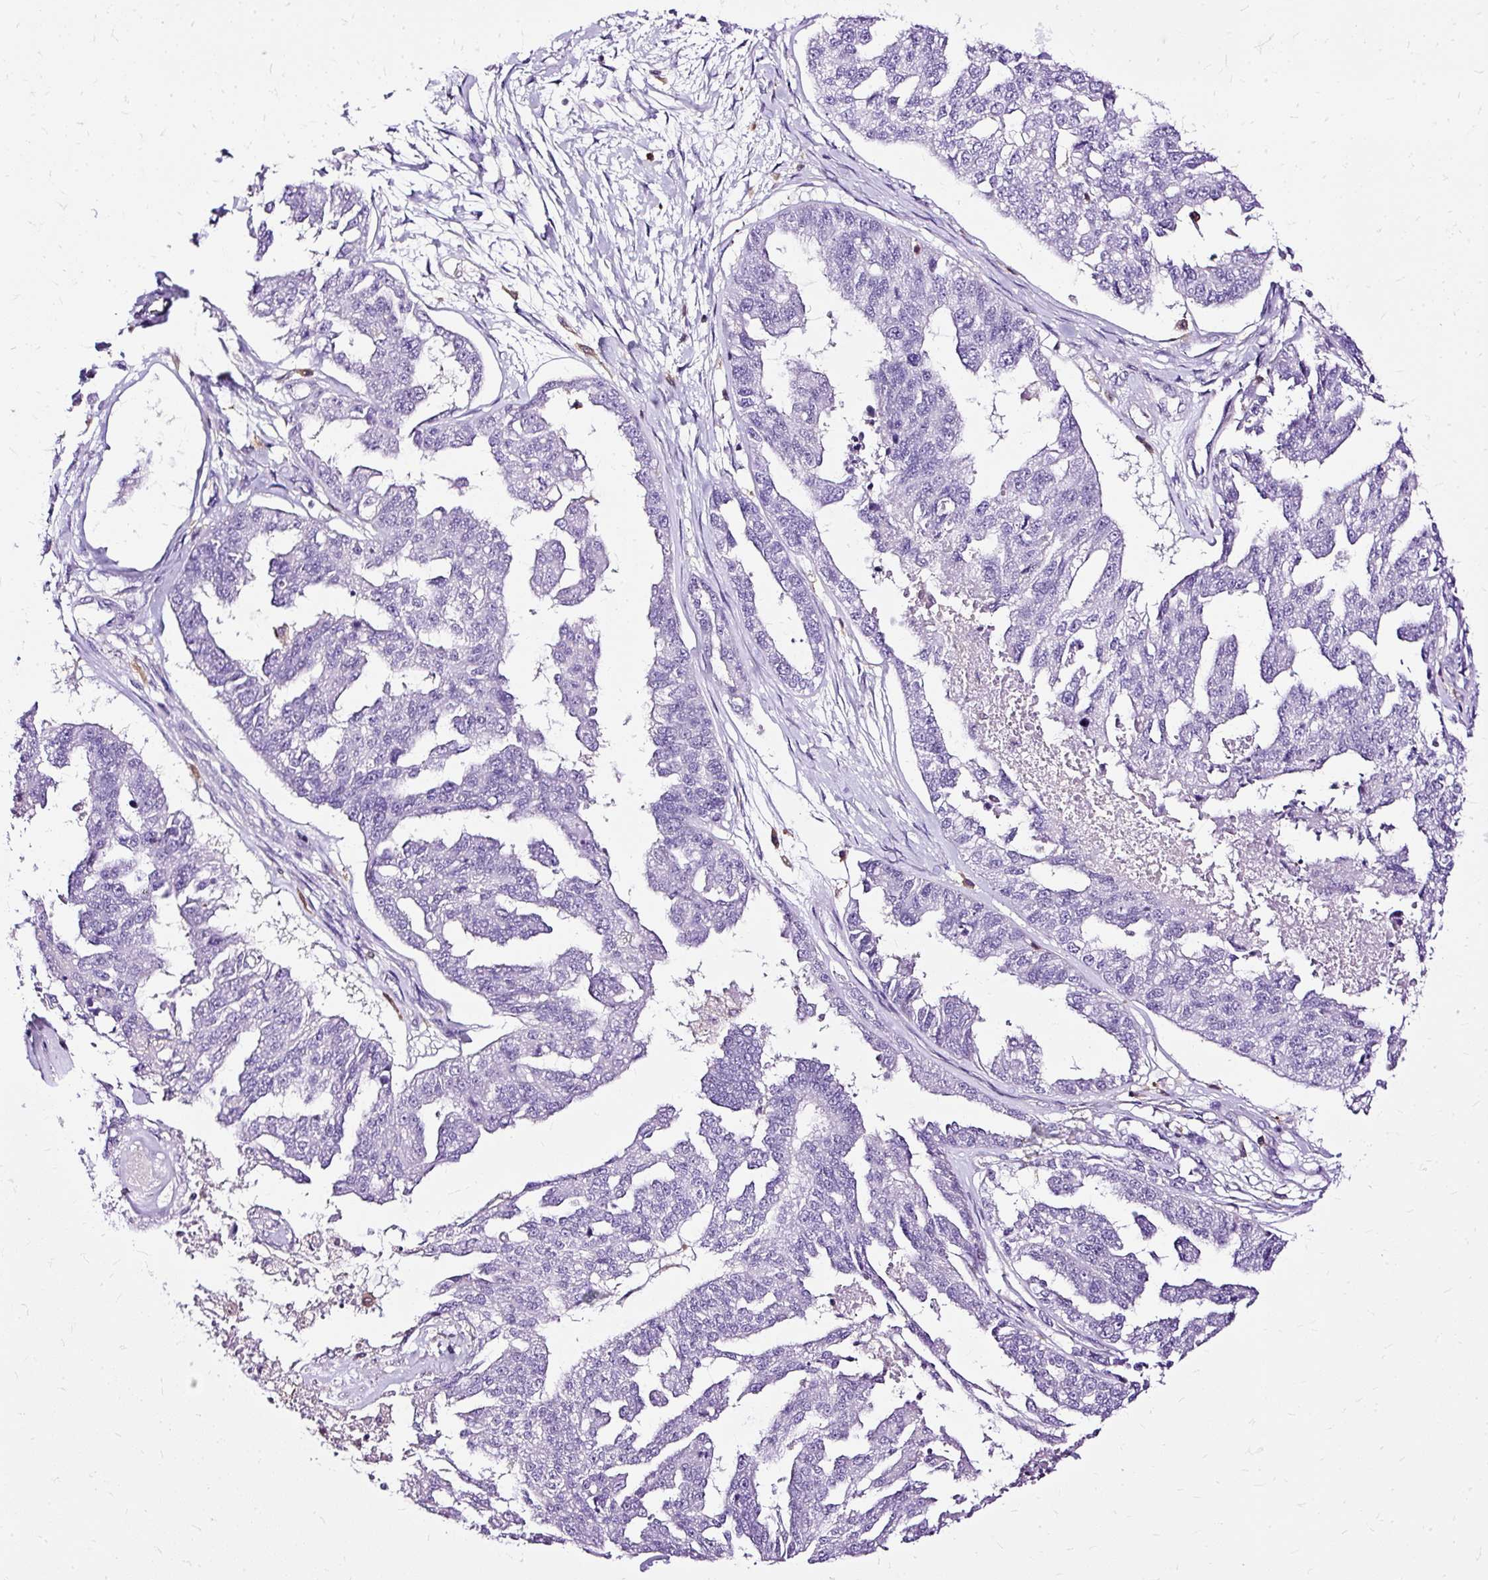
{"staining": {"intensity": "negative", "quantity": "none", "location": "none"}, "tissue": "ovarian cancer", "cell_type": "Tumor cells", "image_type": "cancer", "snomed": [{"axis": "morphology", "description": "Cystadenocarcinoma, serous, NOS"}, {"axis": "topography", "description": "Ovary"}], "caption": "Immunohistochemistry (IHC) of serous cystadenocarcinoma (ovarian) reveals no staining in tumor cells.", "gene": "TWF2", "patient": {"sex": "female", "age": 58}}